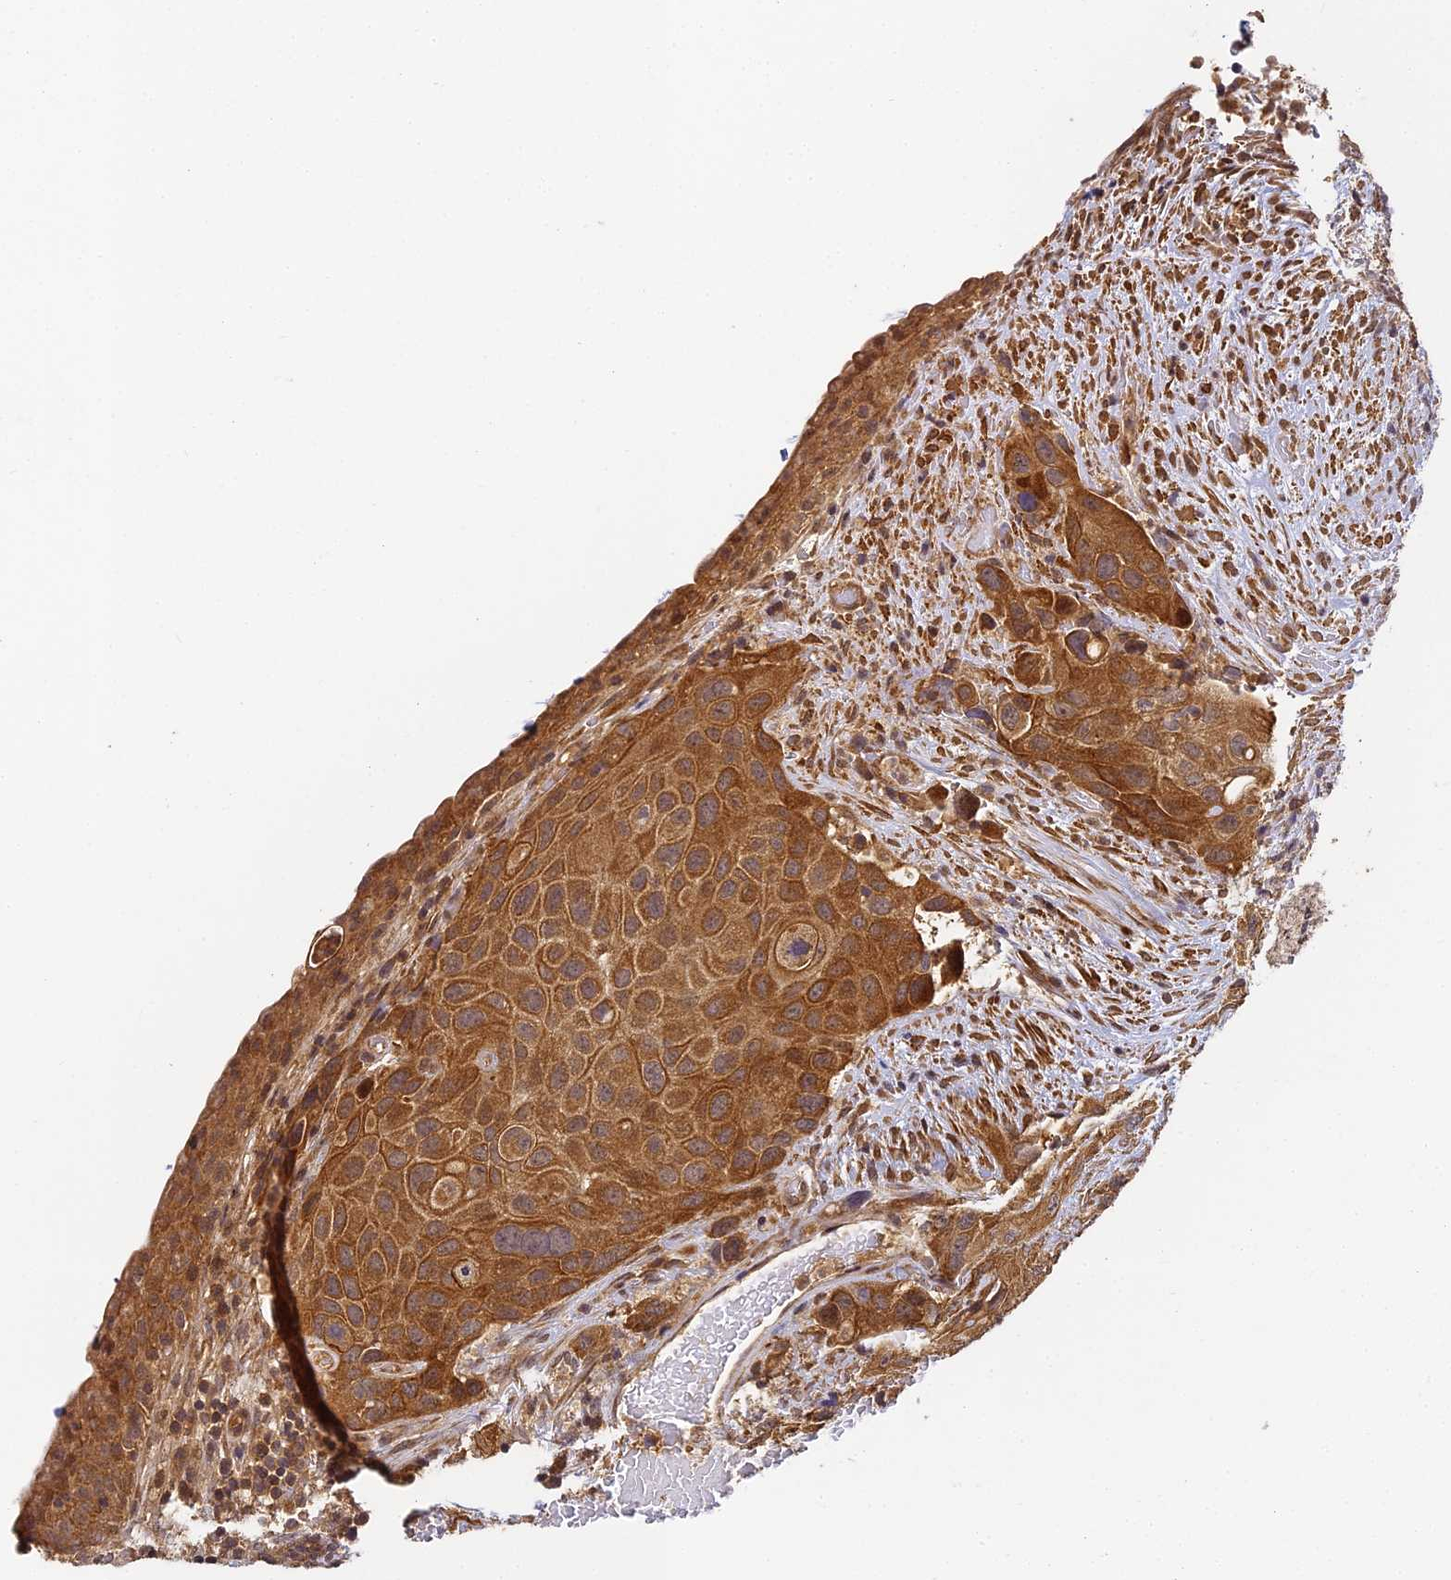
{"staining": {"intensity": "moderate", "quantity": ">75%", "location": "cytoplasmic/membranous"}, "tissue": "urothelial cancer", "cell_type": "Tumor cells", "image_type": "cancer", "snomed": [{"axis": "morphology", "description": "Normal tissue, NOS"}, {"axis": "morphology", "description": "Urothelial carcinoma, High grade"}, {"axis": "topography", "description": "Vascular tissue"}, {"axis": "topography", "description": "Urinary bladder"}], "caption": "An immunohistochemistry histopathology image of tumor tissue is shown. Protein staining in brown shows moderate cytoplasmic/membranous positivity in urothelial cancer within tumor cells.", "gene": "ZNF443", "patient": {"sex": "female", "age": 56}}